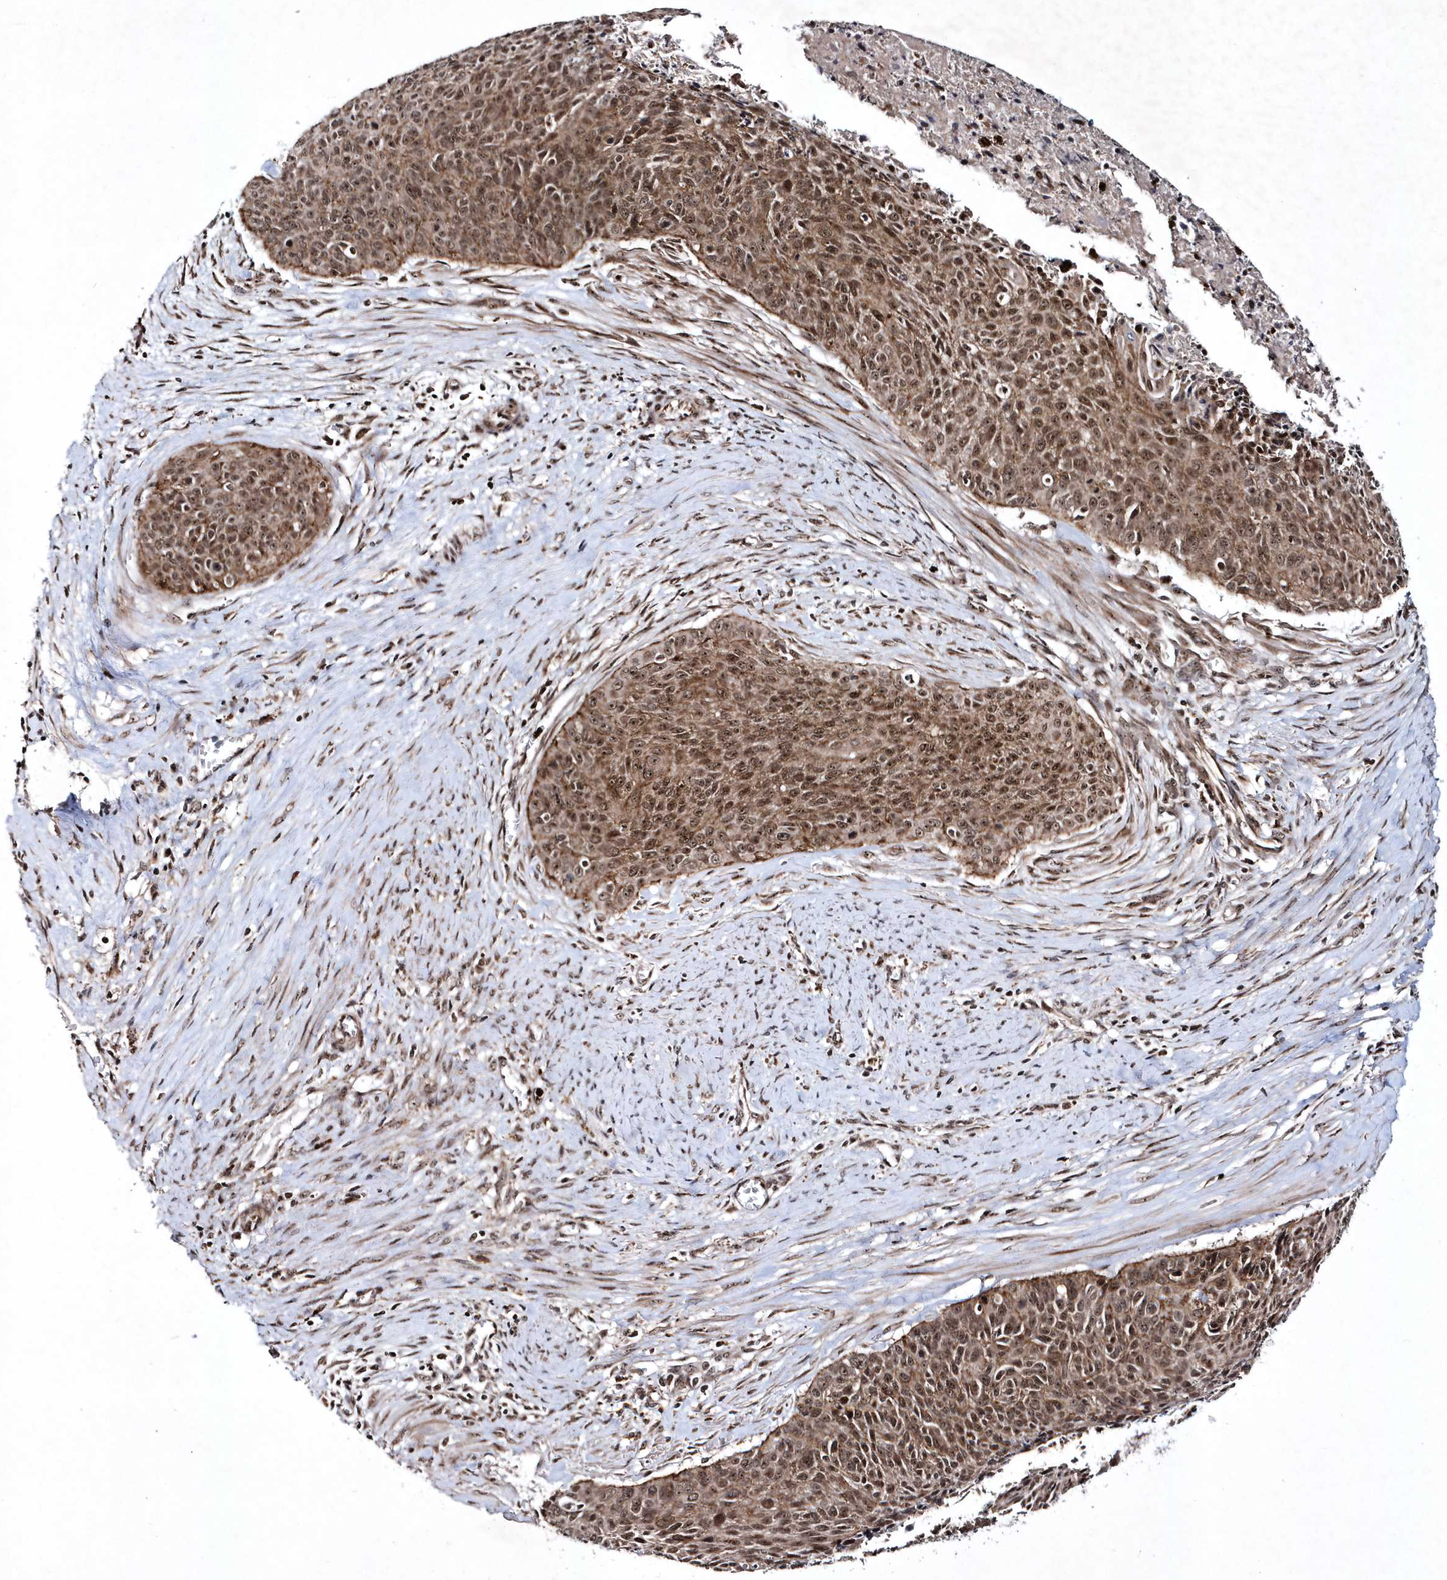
{"staining": {"intensity": "moderate", "quantity": ">75%", "location": "cytoplasmic/membranous,nuclear"}, "tissue": "cervical cancer", "cell_type": "Tumor cells", "image_type": "cancer", "snomed": [{"axis": "morphology", "description": "Squamous cell carcinoma, NOS"}, {"axis": "topography", "description": "Cervix"}], "caption": "The micrograph displays a brown stain indicating the presence of a protein in the cytoplasmic/membranous and nuclear of tumor cells in cervical cancer (squamous cell carcinoma).", "gene": "SOWAHB", "patient": {"sex": "female", "age": 55}}